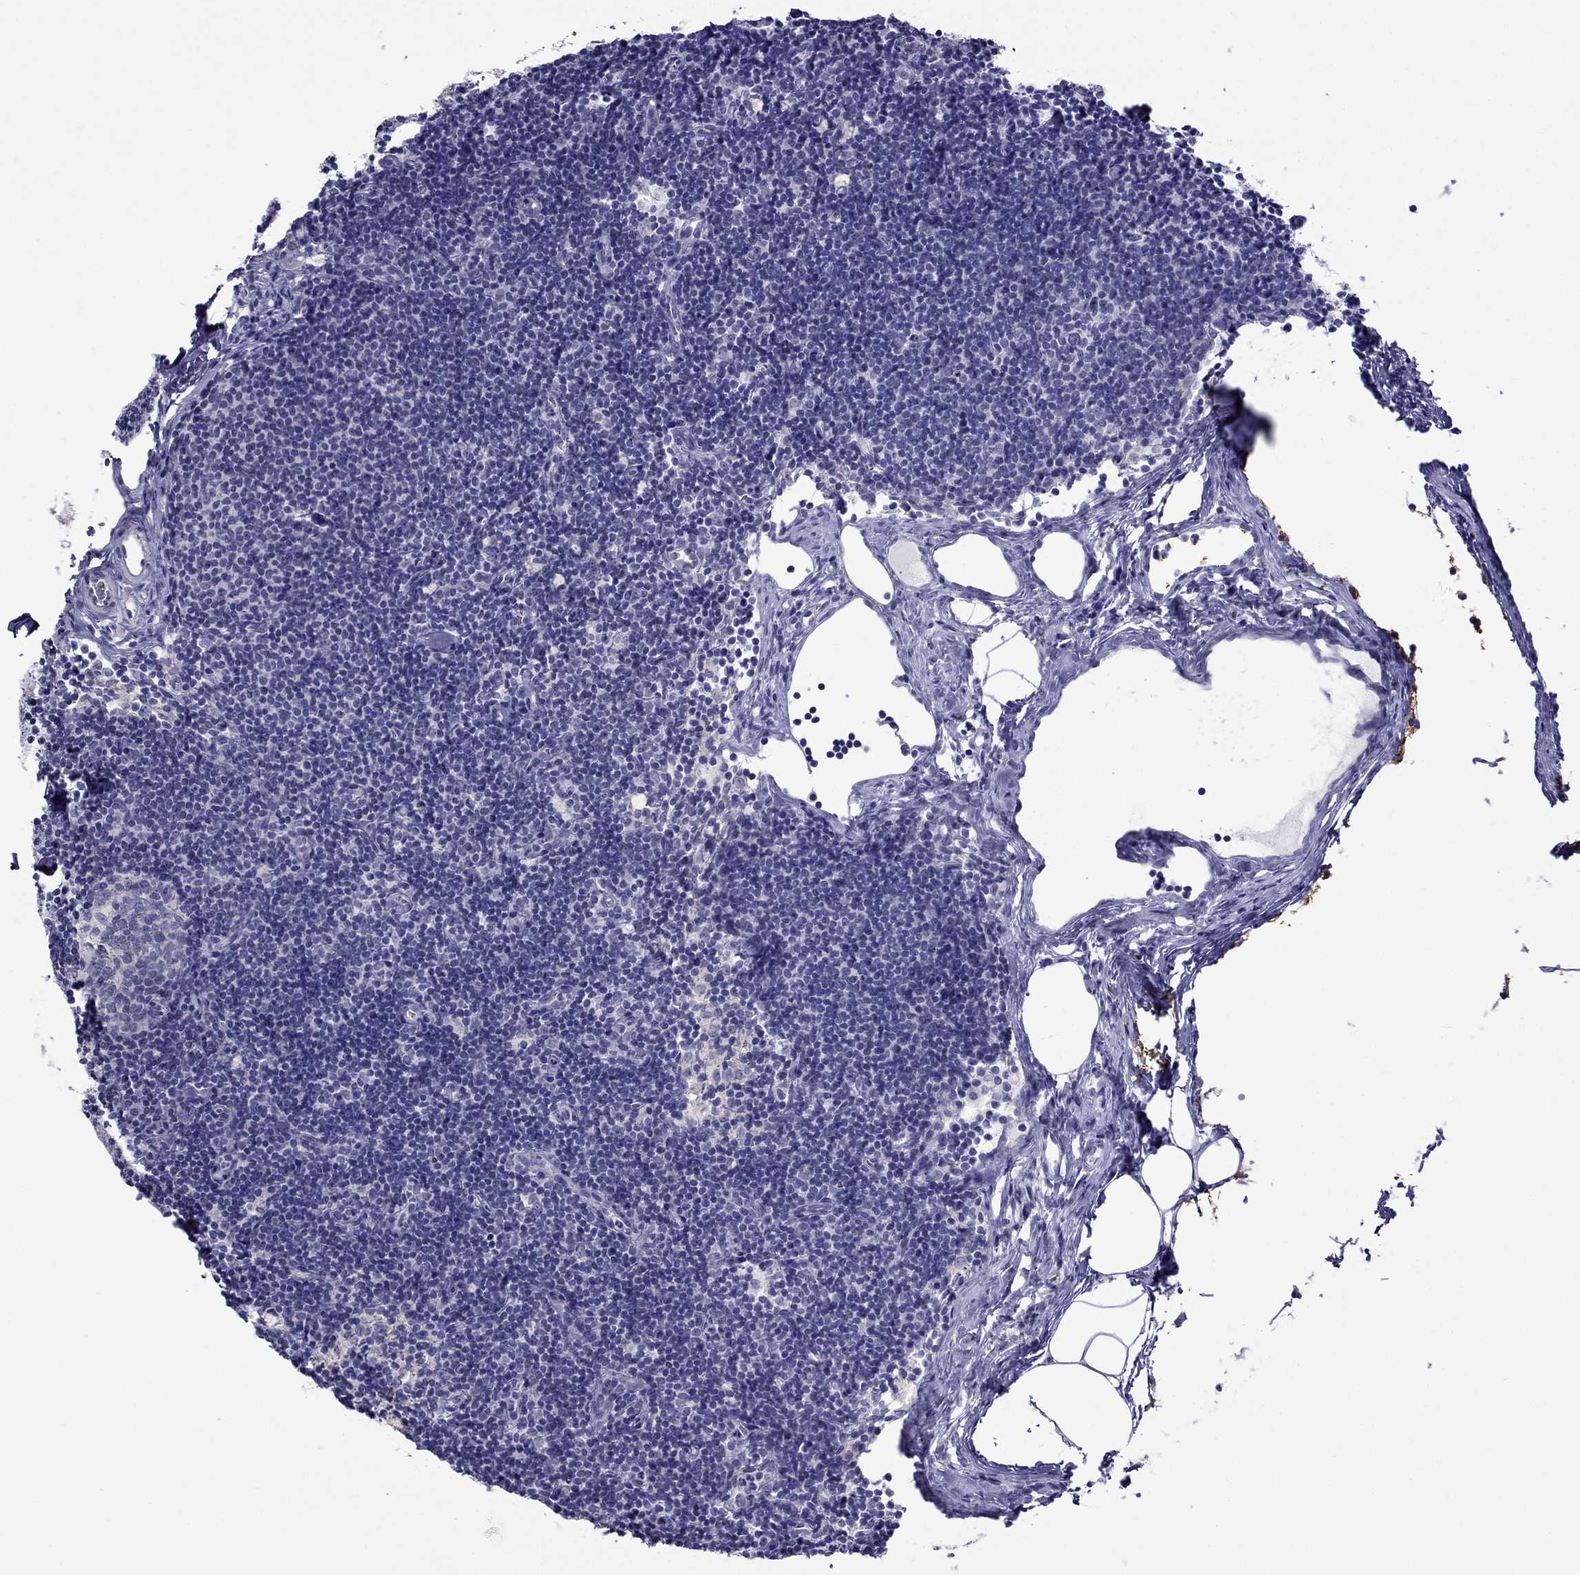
{"staining": {"intensity": "negative", "quantity": "none", "location": "none"}, "tissue": "lymph node", "cell_type": "Germinal center cells", "image_type": "normal", "snomed": [{"axis": "morphology", "description": "Normal tissue, NOS"}, {"axis": "topography", "description": "Lymph node"}], "caption": "IHC of benign human lymph node displays no staining in germinal center cells. (Stains: DAB immunohistochemistry (IHC) with hematoxylin counter stain, Microscopy: brightfield microscopy at high magnification).", "gene": "MGP", "patient": {"sex": "female", "age": 42}}